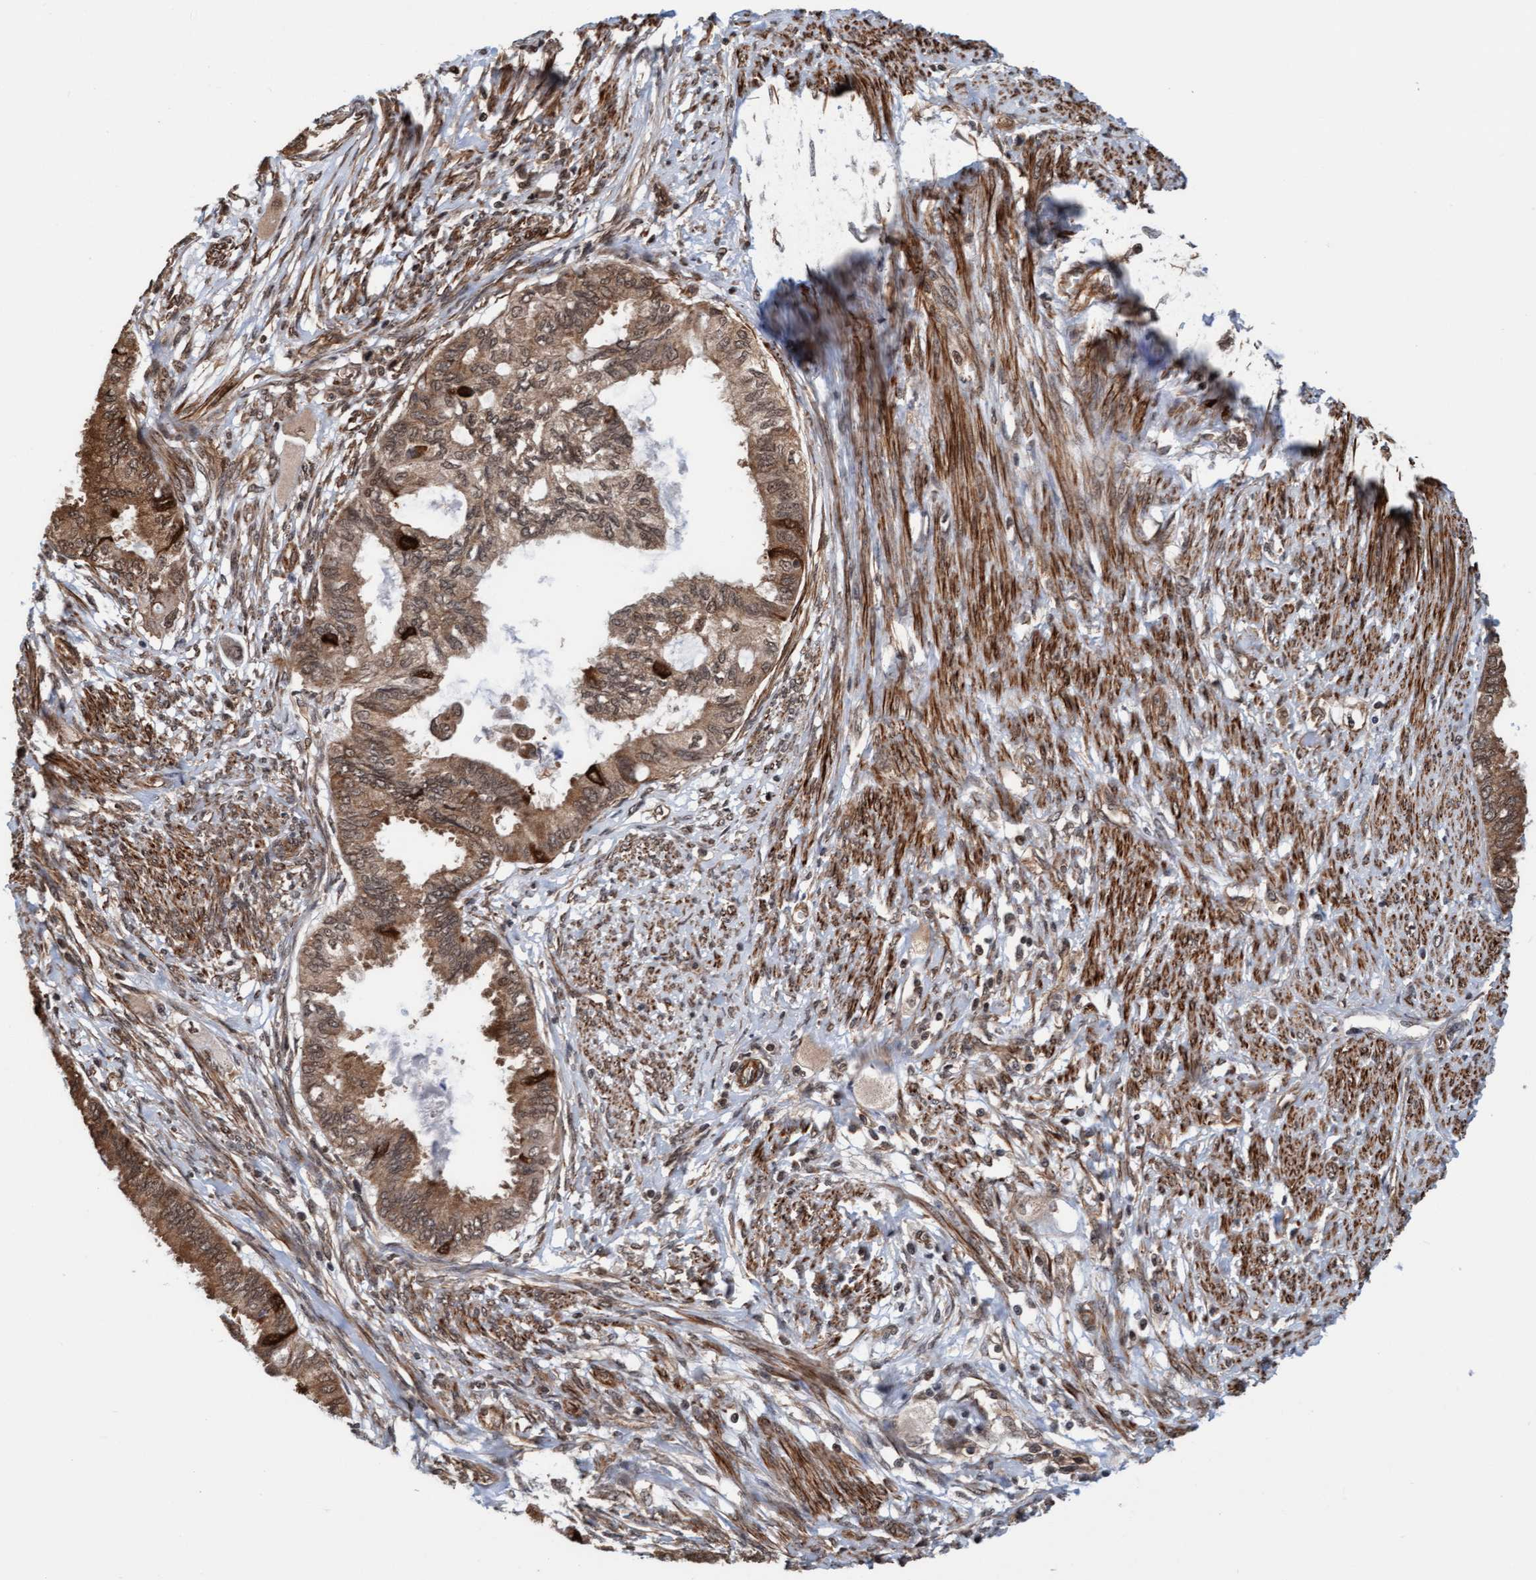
{"staining": {"intensity": "moderate", "quantity": ">75%", "location": "cytoplasmic/membranous,nuclear"}, "tissue": "cervical cancer", "cell_type": "Tumor cells", "image_type": "cancer", "snomed": [{"axis": "morphology", "description": "Normal tissue, NOS"}, {"axis": "morphology", "description": "Adenocarcinoma, NOS"}, {"axis": "topography", "description": "Cervix"}, {"axis": "topography", "description": "Endometrium"}], "caption": "A brown stain labels moderate cytoplasmic/membranous and nuclear positivity of a protein in adenocarcinoma (cervical) tumor cells.", "gene": "STXBP4", "patient": {"sex": "female", "age": 86}}